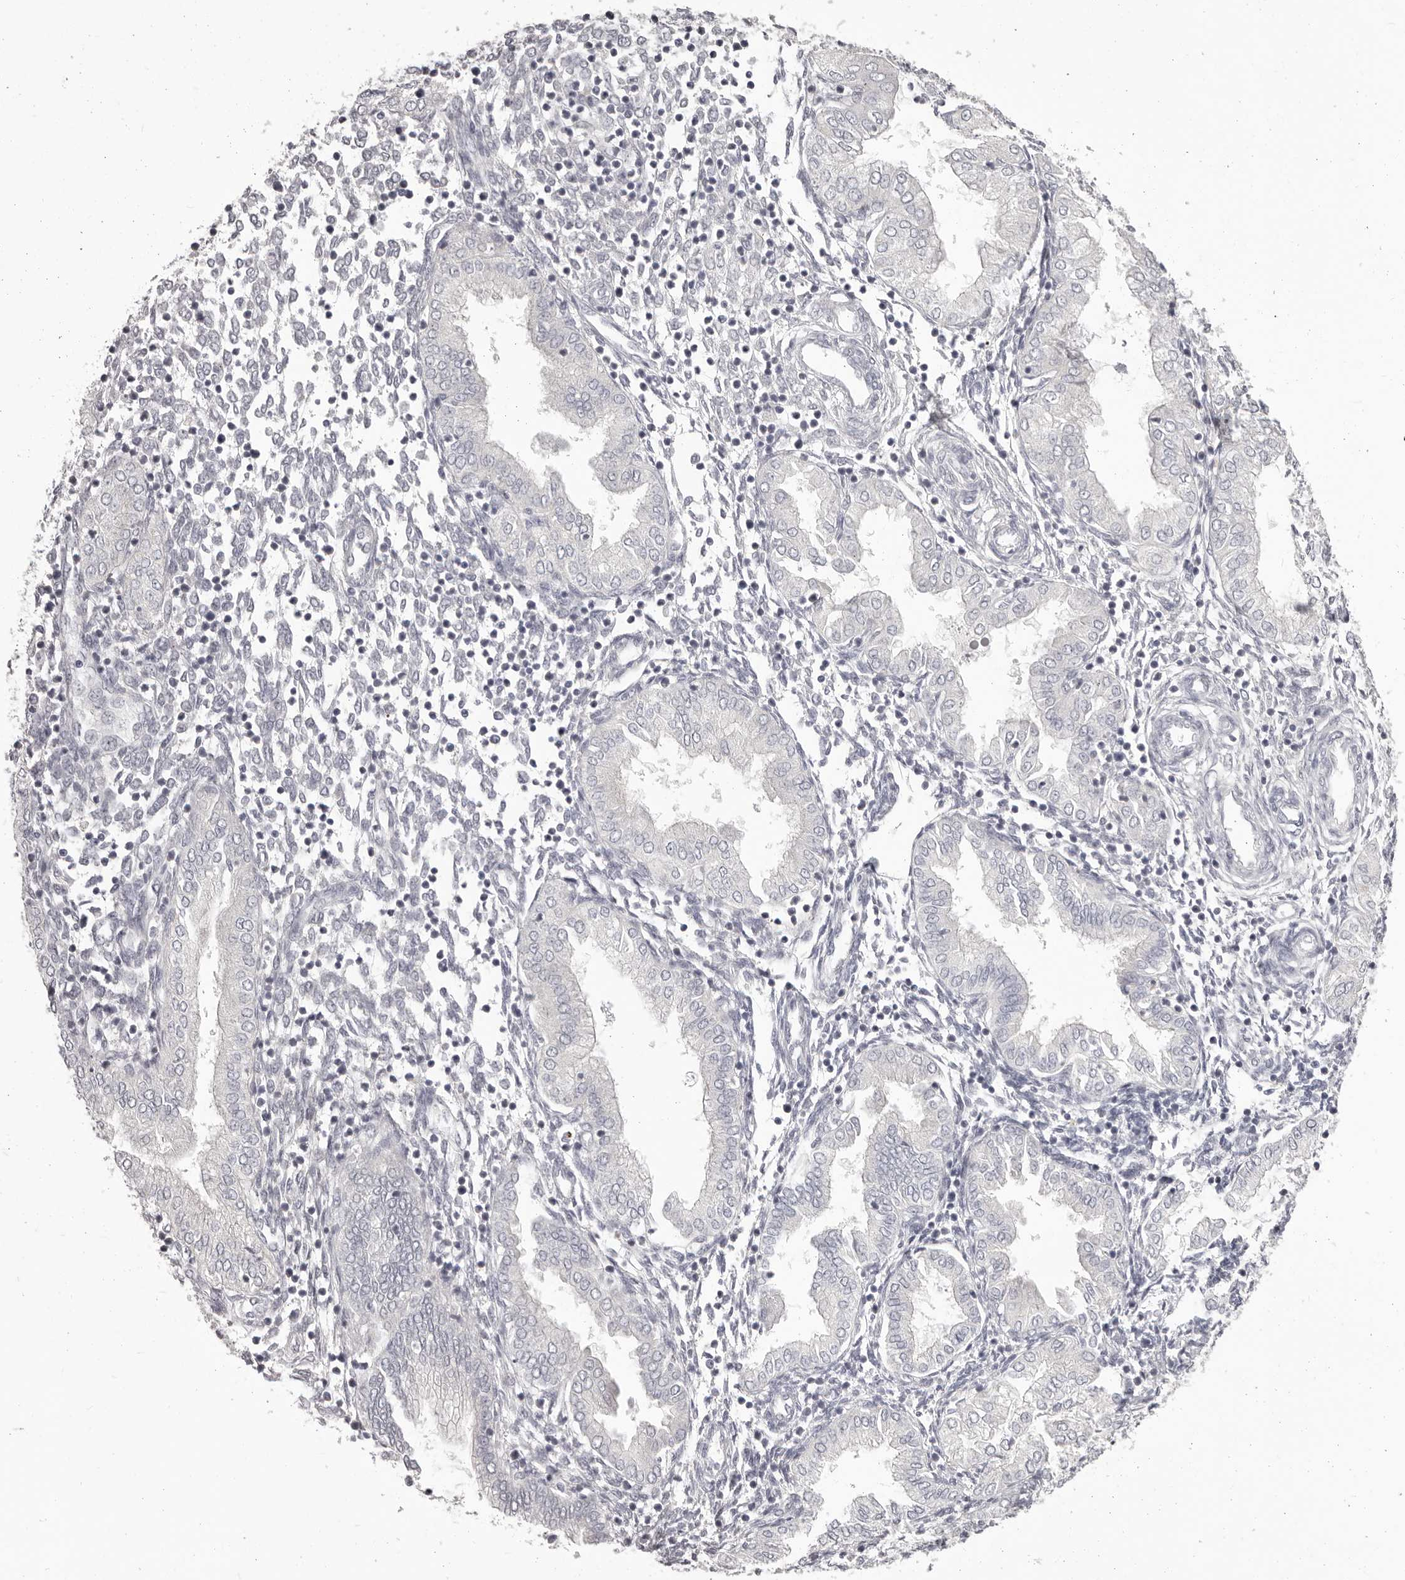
{"staining": {"intensity": "negative", "quantity": "none", "location": "none"}, "tissue": "endometrium", "cell_type": "Cells in endometrial stroma", "image_type": "normal", "snomed": [{"axis": "morphology", "description": "Normal tissue, NOS"}, {"axis": "topography", "description": "Endometrium"}], "caption": "Immunohistochemistry (IHC) of benign human endometrium reveals no expression in cells in endometrial stroma.", "gene": "OTUD3", "patient": {"sex": "female", "age": 53}}